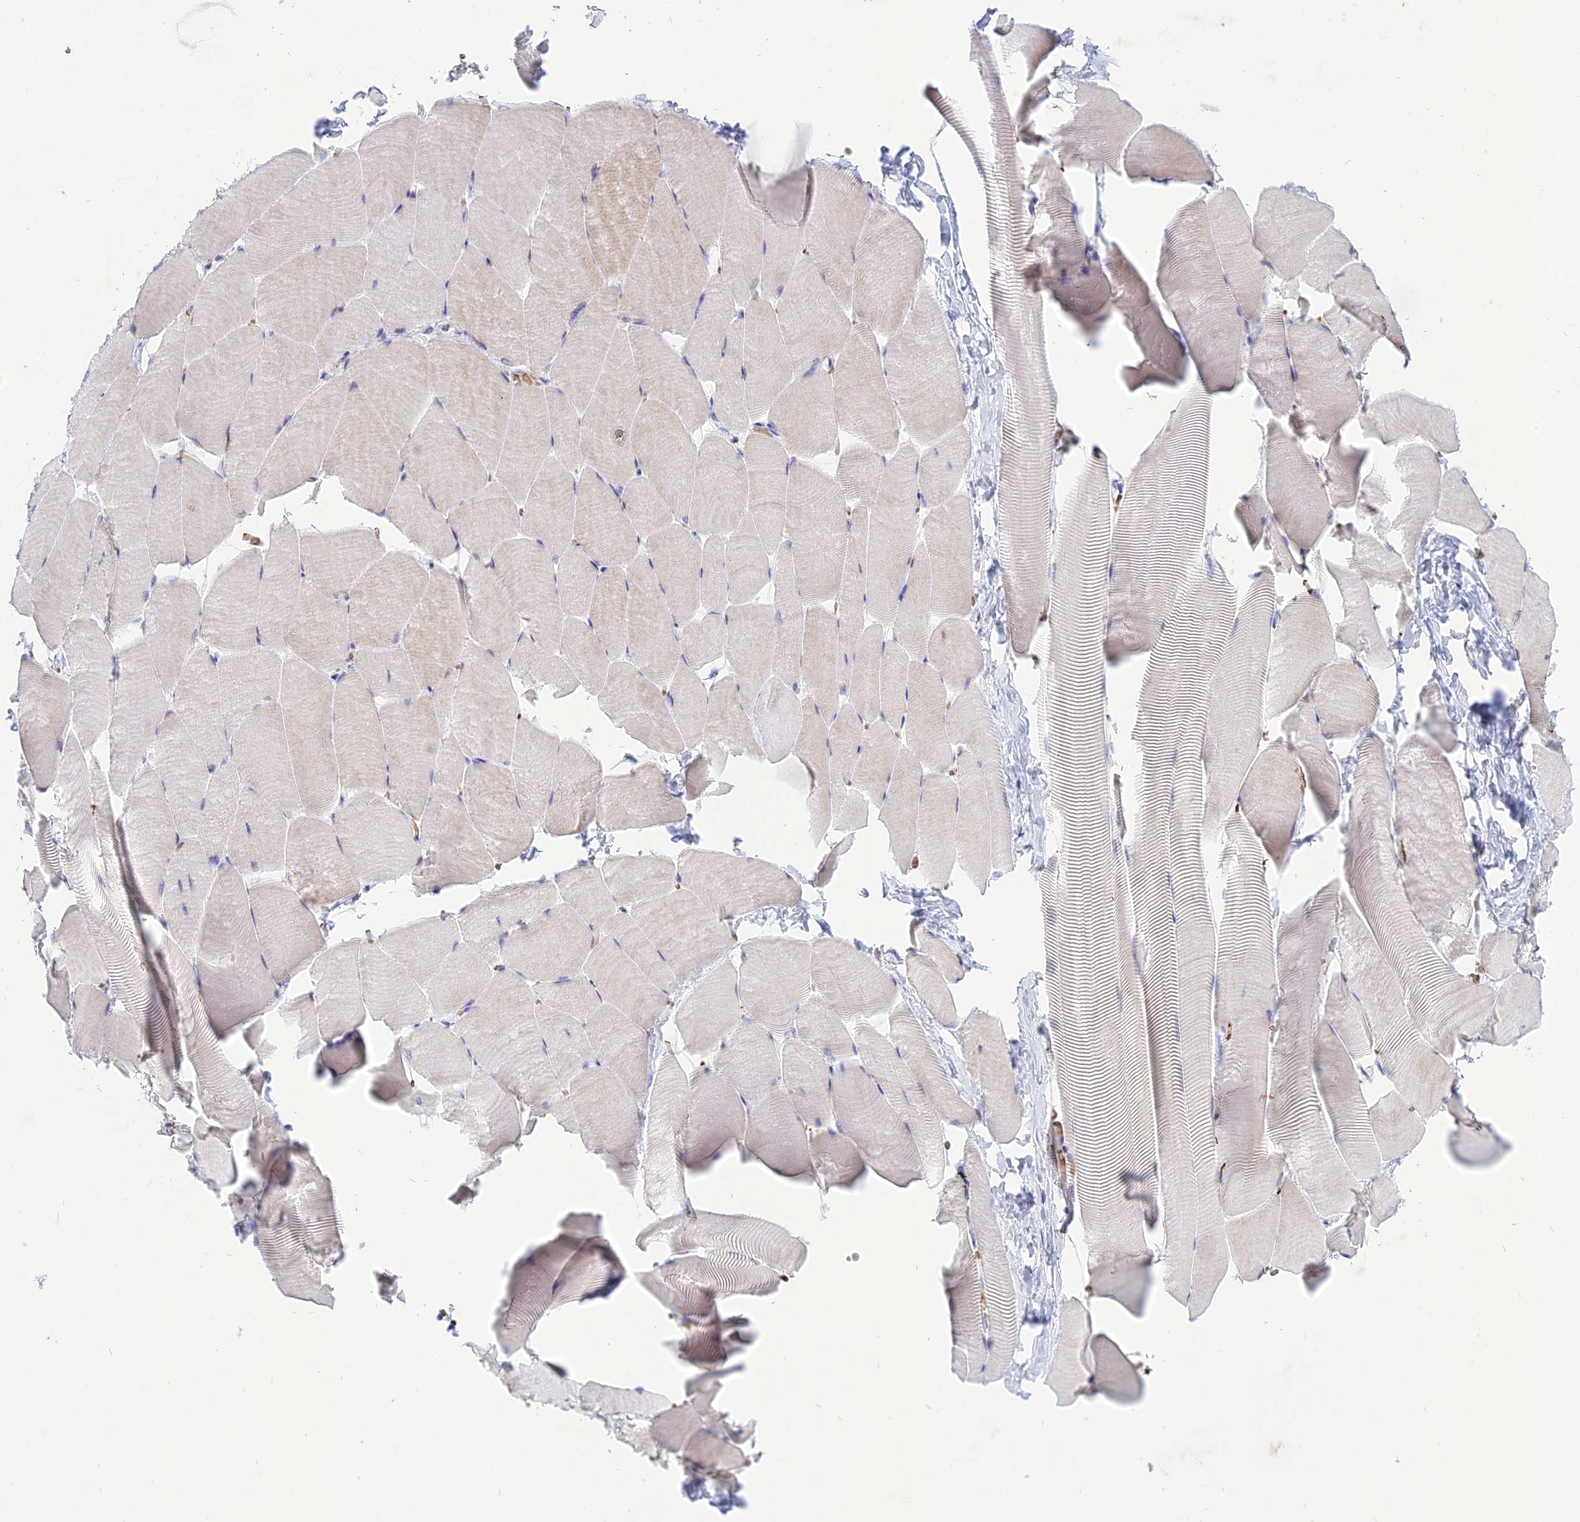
{"staining": {"intensity": "negative", "quantity": "none", "location": "none"}, "tissue": "skeletal muscle", "cell_type": "Myocytes", "image_type": "normal", "snomed": [{"axis": "morphology", "description": "Normal tissue, NOS"}, {"axis": "topography", "description": "Skeletal muscle"}], "caption": "This is a photomicrograph of immunohistochemistry staining of unremarkable skeletal muscle, which shows no staining in myocytes. (DAB IHC, high magnification).", "gene": "HHAT", "patient": {"sex": "male", "age": 25}}